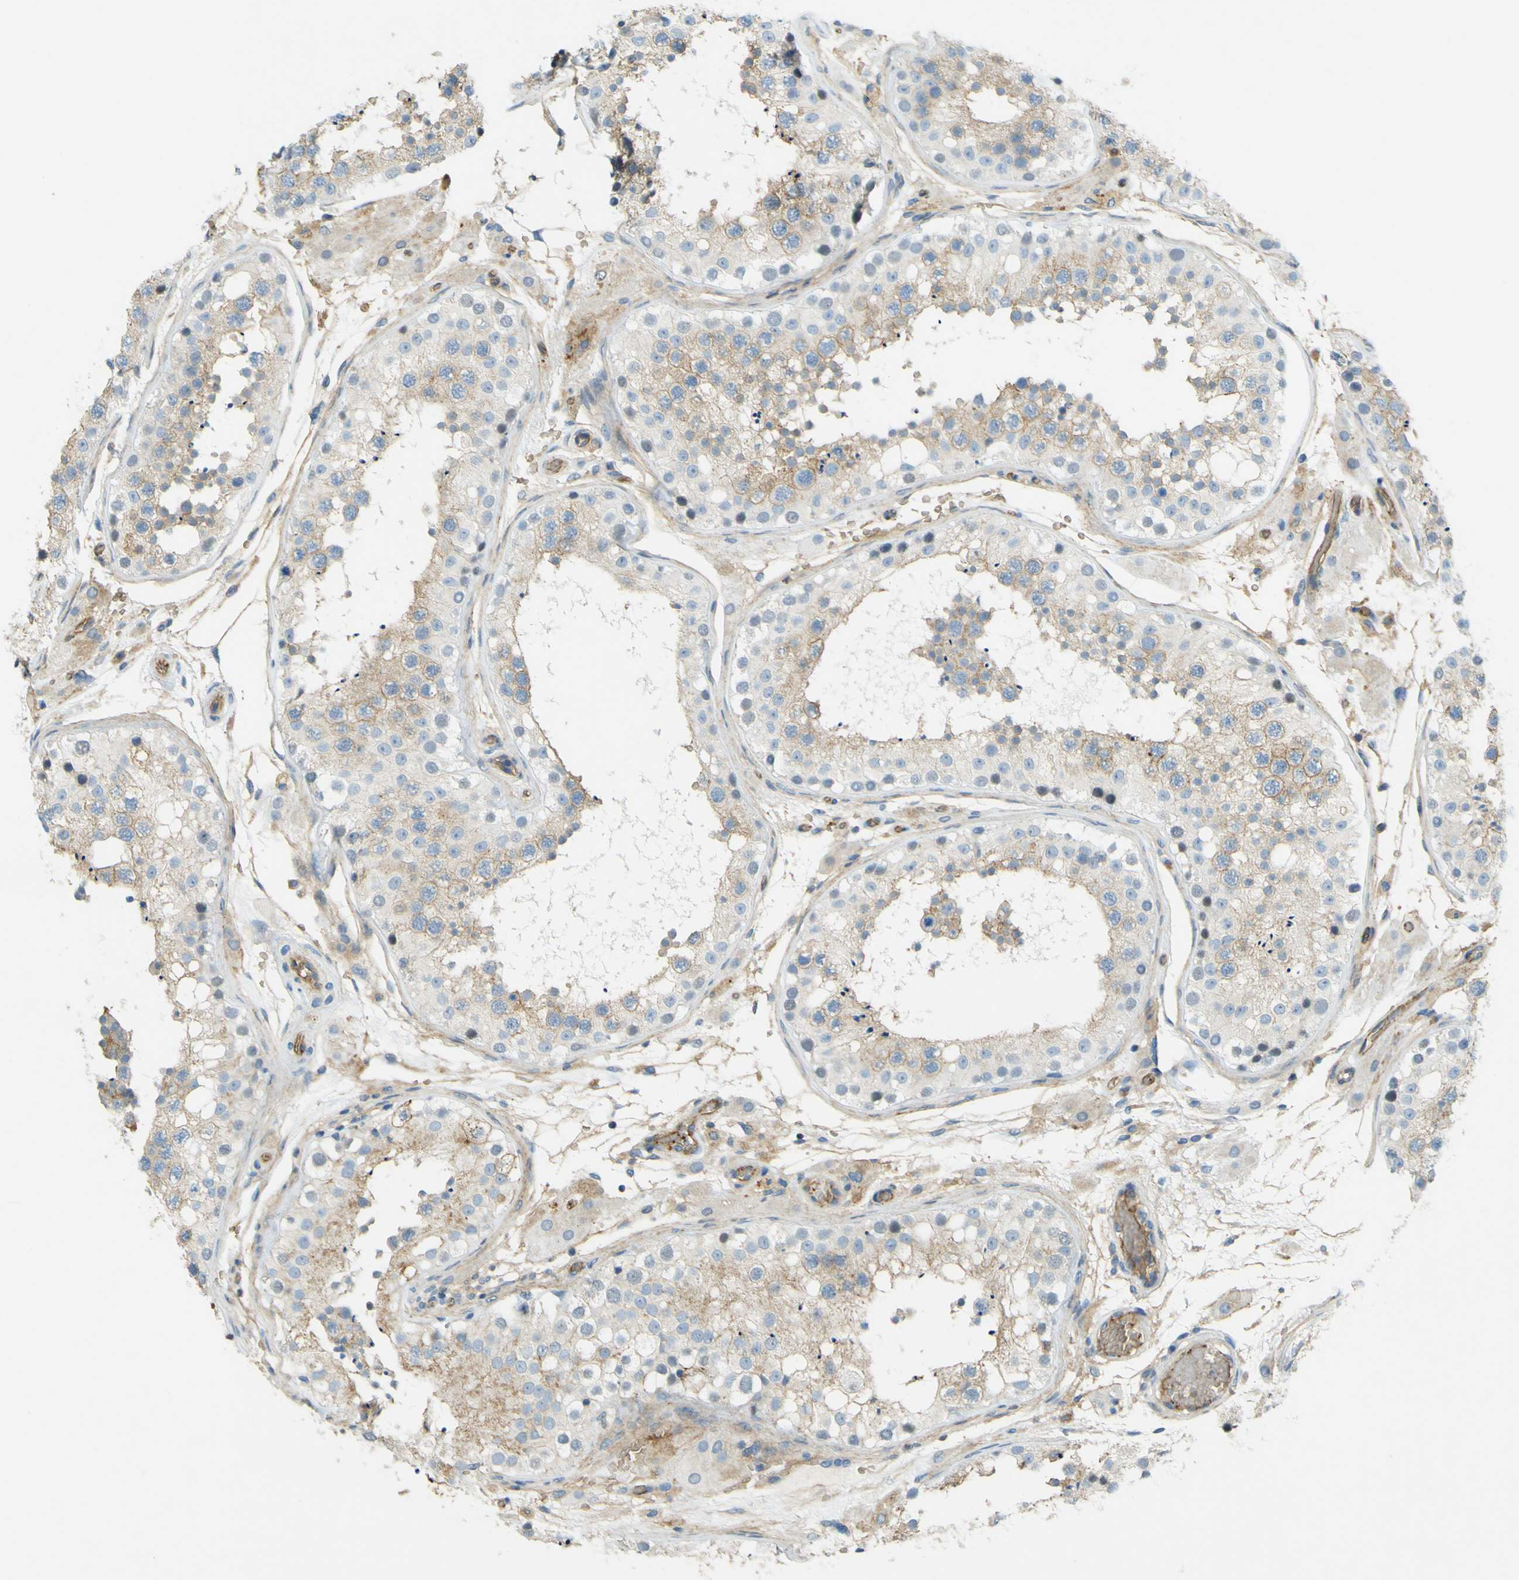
{"staining": {"intensity": "weak", "quantity": "25%-75%", "location": "cytoplasmic/membranous"}, "tissue": "testis", "cell_type": "Cells in seminiferous ducts", "image_type": "normal", "snomed": [{"axis": "morphology", "description": "Normal tissue, NOS"}, {"axis": "topography", "description": "Testis"}], "caption": "Unremarkable testis shows weak cytoplasmic/membranous expression in about 25%-75% of cells in seminiferous ducts (DAB IHC with brightfield microscopy, high magnification)..", "gene": "PLXDC1", "patient": {"sex": "male", "age": 26}}